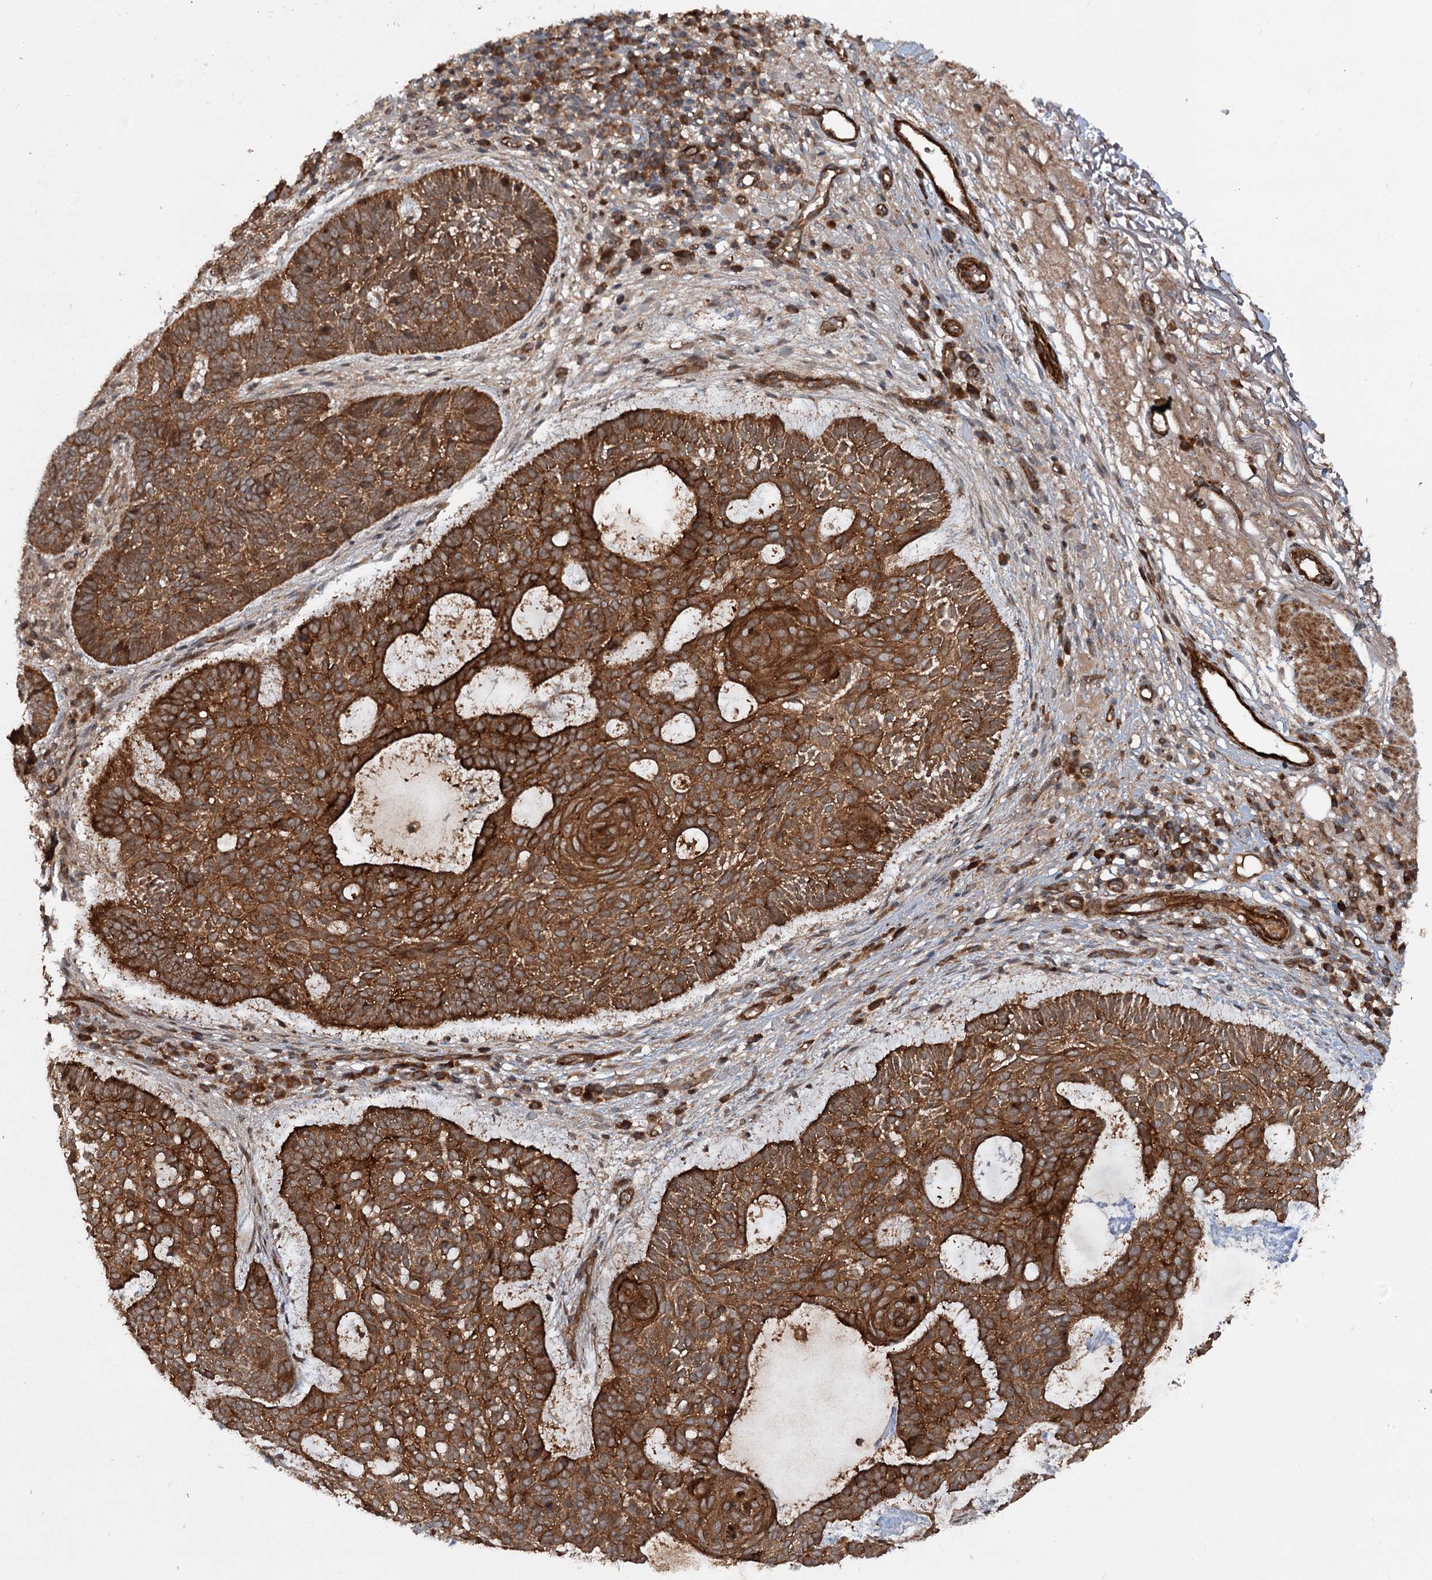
{"staining": {"intensity": "strong", "quantity": ">75%", "location": "cytoplasmic/membranous"}, "tissue": "skin cancer", "cell_type": "Tumor cells", "image_type": "cancer", "snomed": [{"axis": "morphology", "description": "Basal cell carcinoma"}, {"axis": "topography", "description": "Skin"}], "caption": "Immunohistochemical staining of human skin basal cell carcinoma reveals strong cytoplasmic/membranous protein expression in about >75% of tumor cells.", "gene": "ADGRG4", "patient": {"sex": "male", "age": 85}}